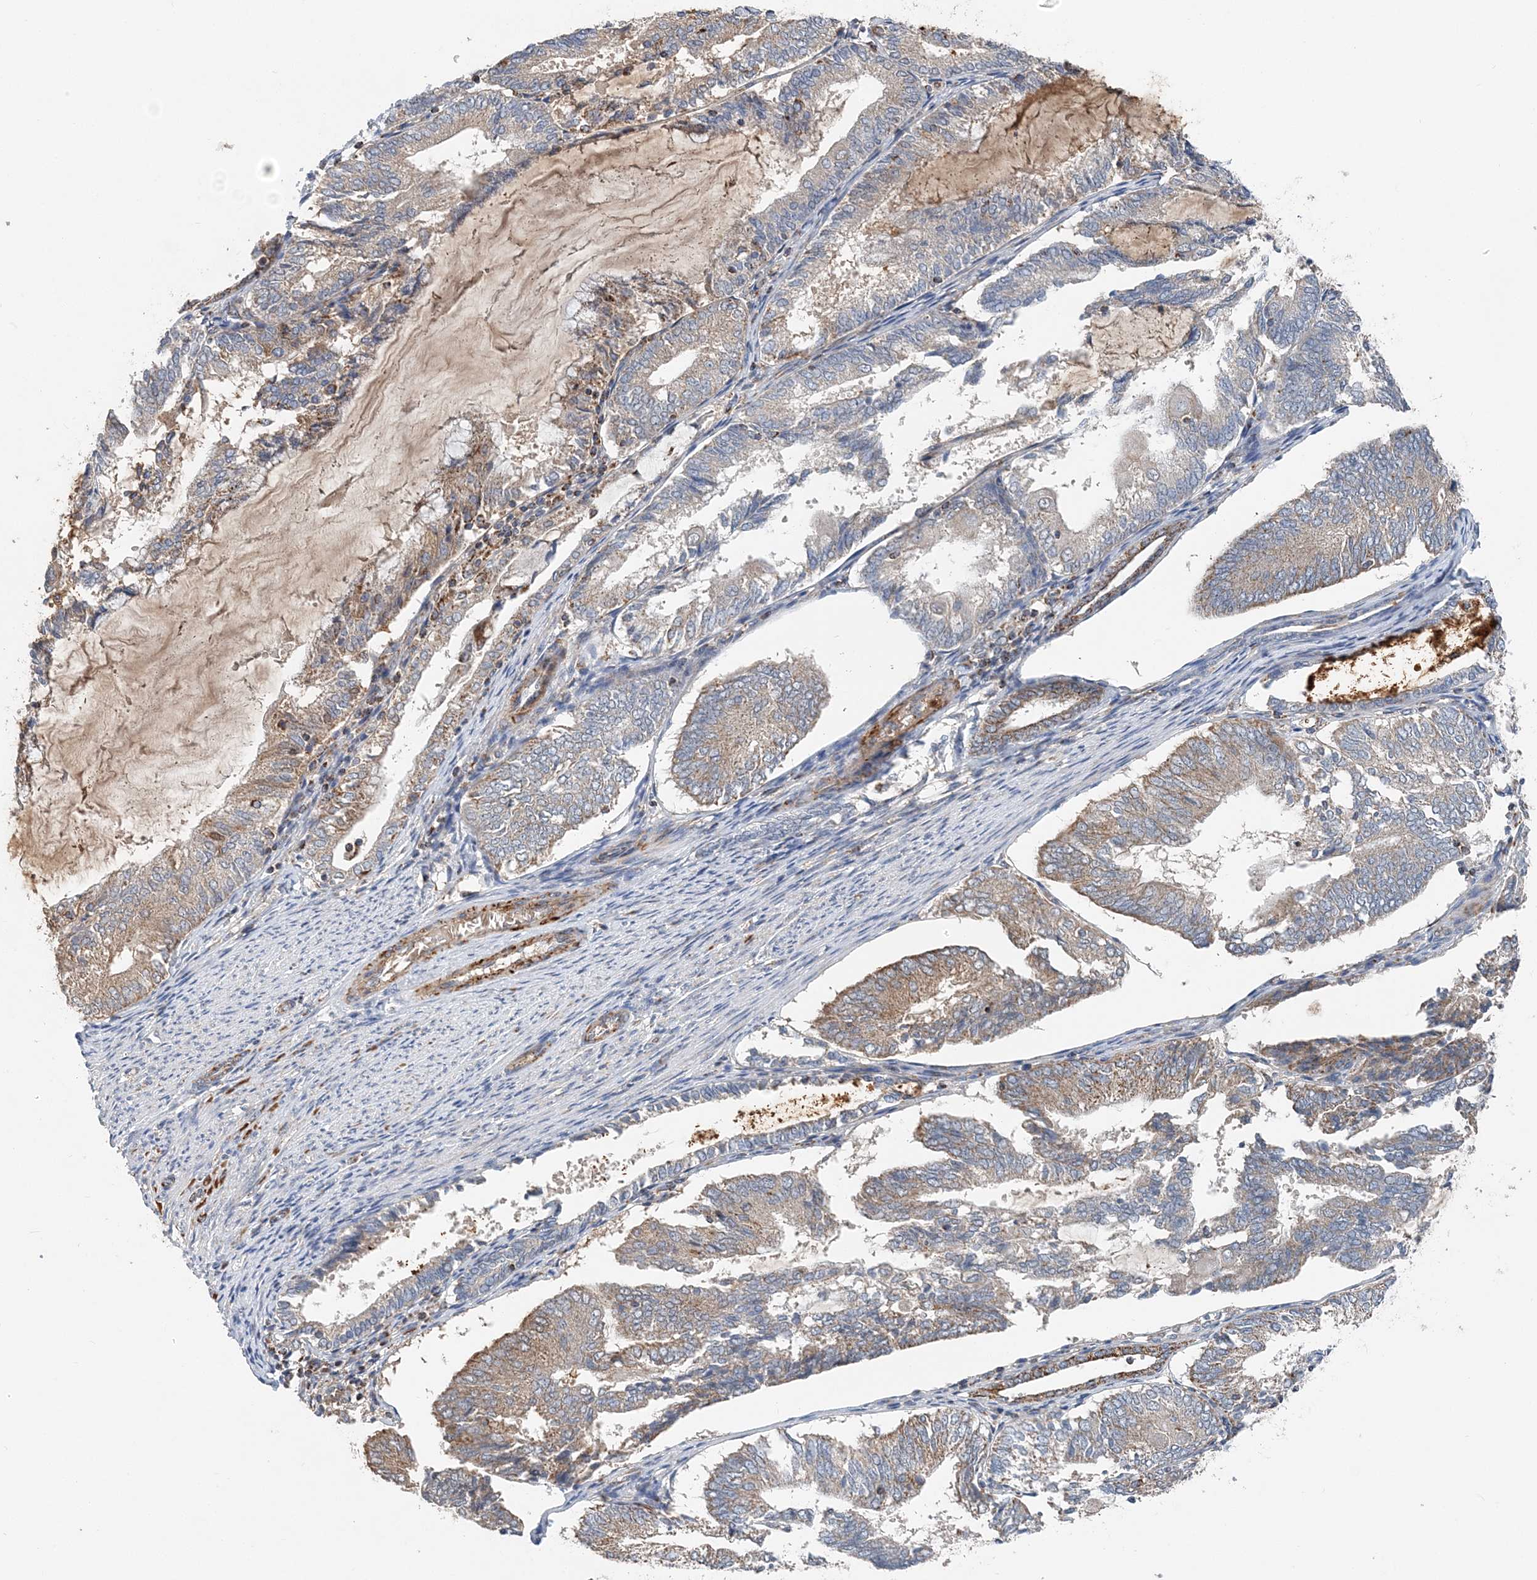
{"staining": {"intensity": "moderate", "quantity": "<25%", "location": "cytoplasmic/membranous"}, "tissue": "endometrial cancer", "cell_type": "Tumor cells", "image_type": "cancer", "snomed": [{"axis": "morphology", "description": "Adenocarcinoma, NOS"}, {"axis": "topography", "description": "Endometrium"}], "caption": "Human endometrial cancer (adenocarcinoma) stained with a protein marker shows moderate staining in tumor cells.", "gene": "SPRY2", "patient": {"sex": "female", "age": 81}}